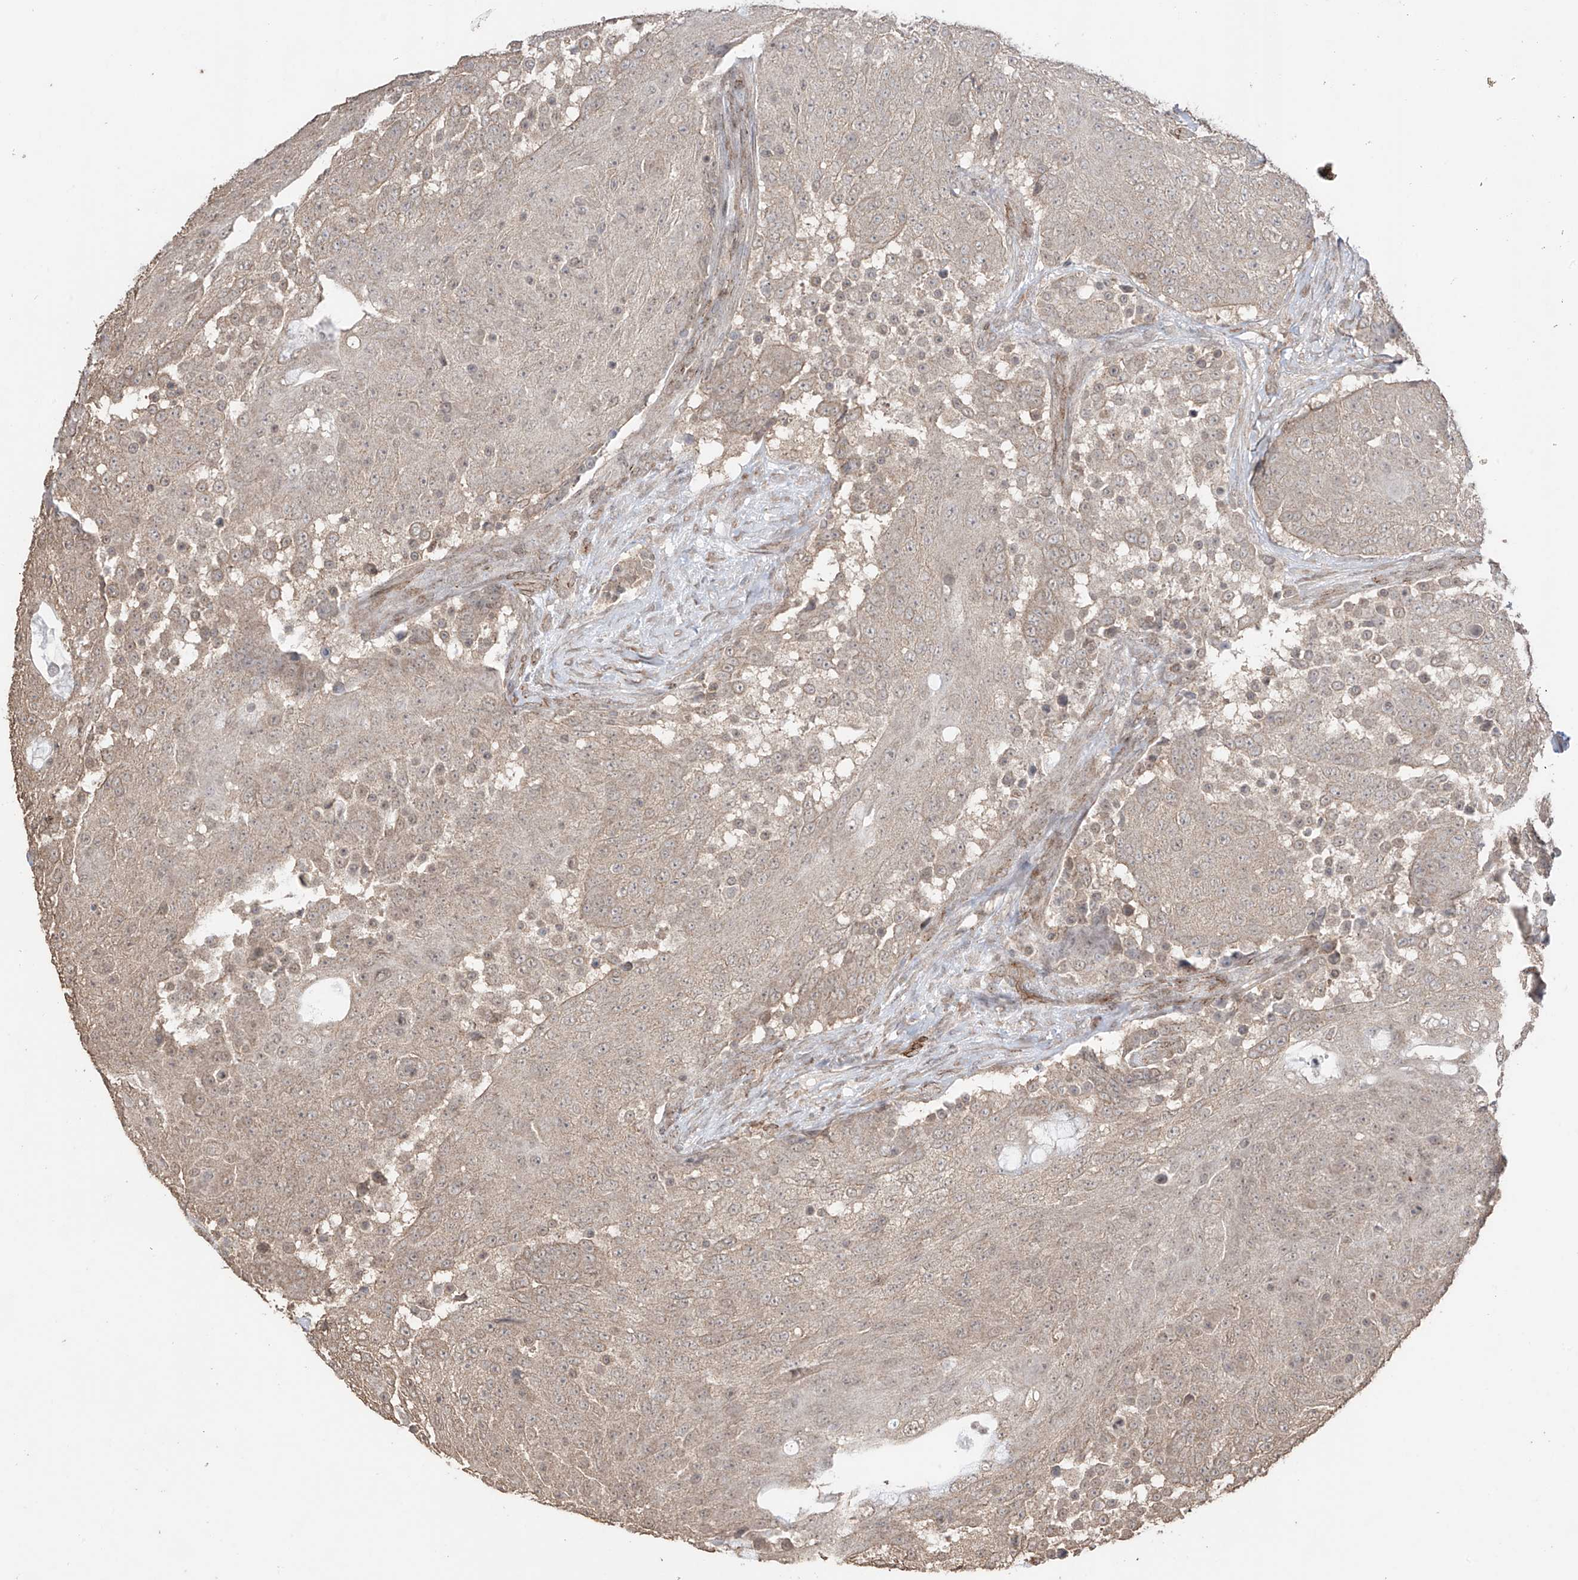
{"staining": {"intensity": "weak", "quantity": ">75%", "location": "cytoplasmic/membranous,nuclear"}, "tissue": "urothelial cancer", "cell_type": "Tumor cells", "image_type": "cancer", "snomed": [{"axis": "morphology", "description": "Urothelial carcinoma, High grade"}, {"axis": "topography", "description": "Urinary bladder"}], "caption": "A photomicrograph of human high-grade urothelial carcinoma stained for a protein exhibits weak cytoplasmic/membranous and nuclear brown staining in tumor cells. (Brightfield microscopy of DAB IHC at high magnification).", "gene": "TTLL5", "patient": {"sex": "female", "age": 63}}